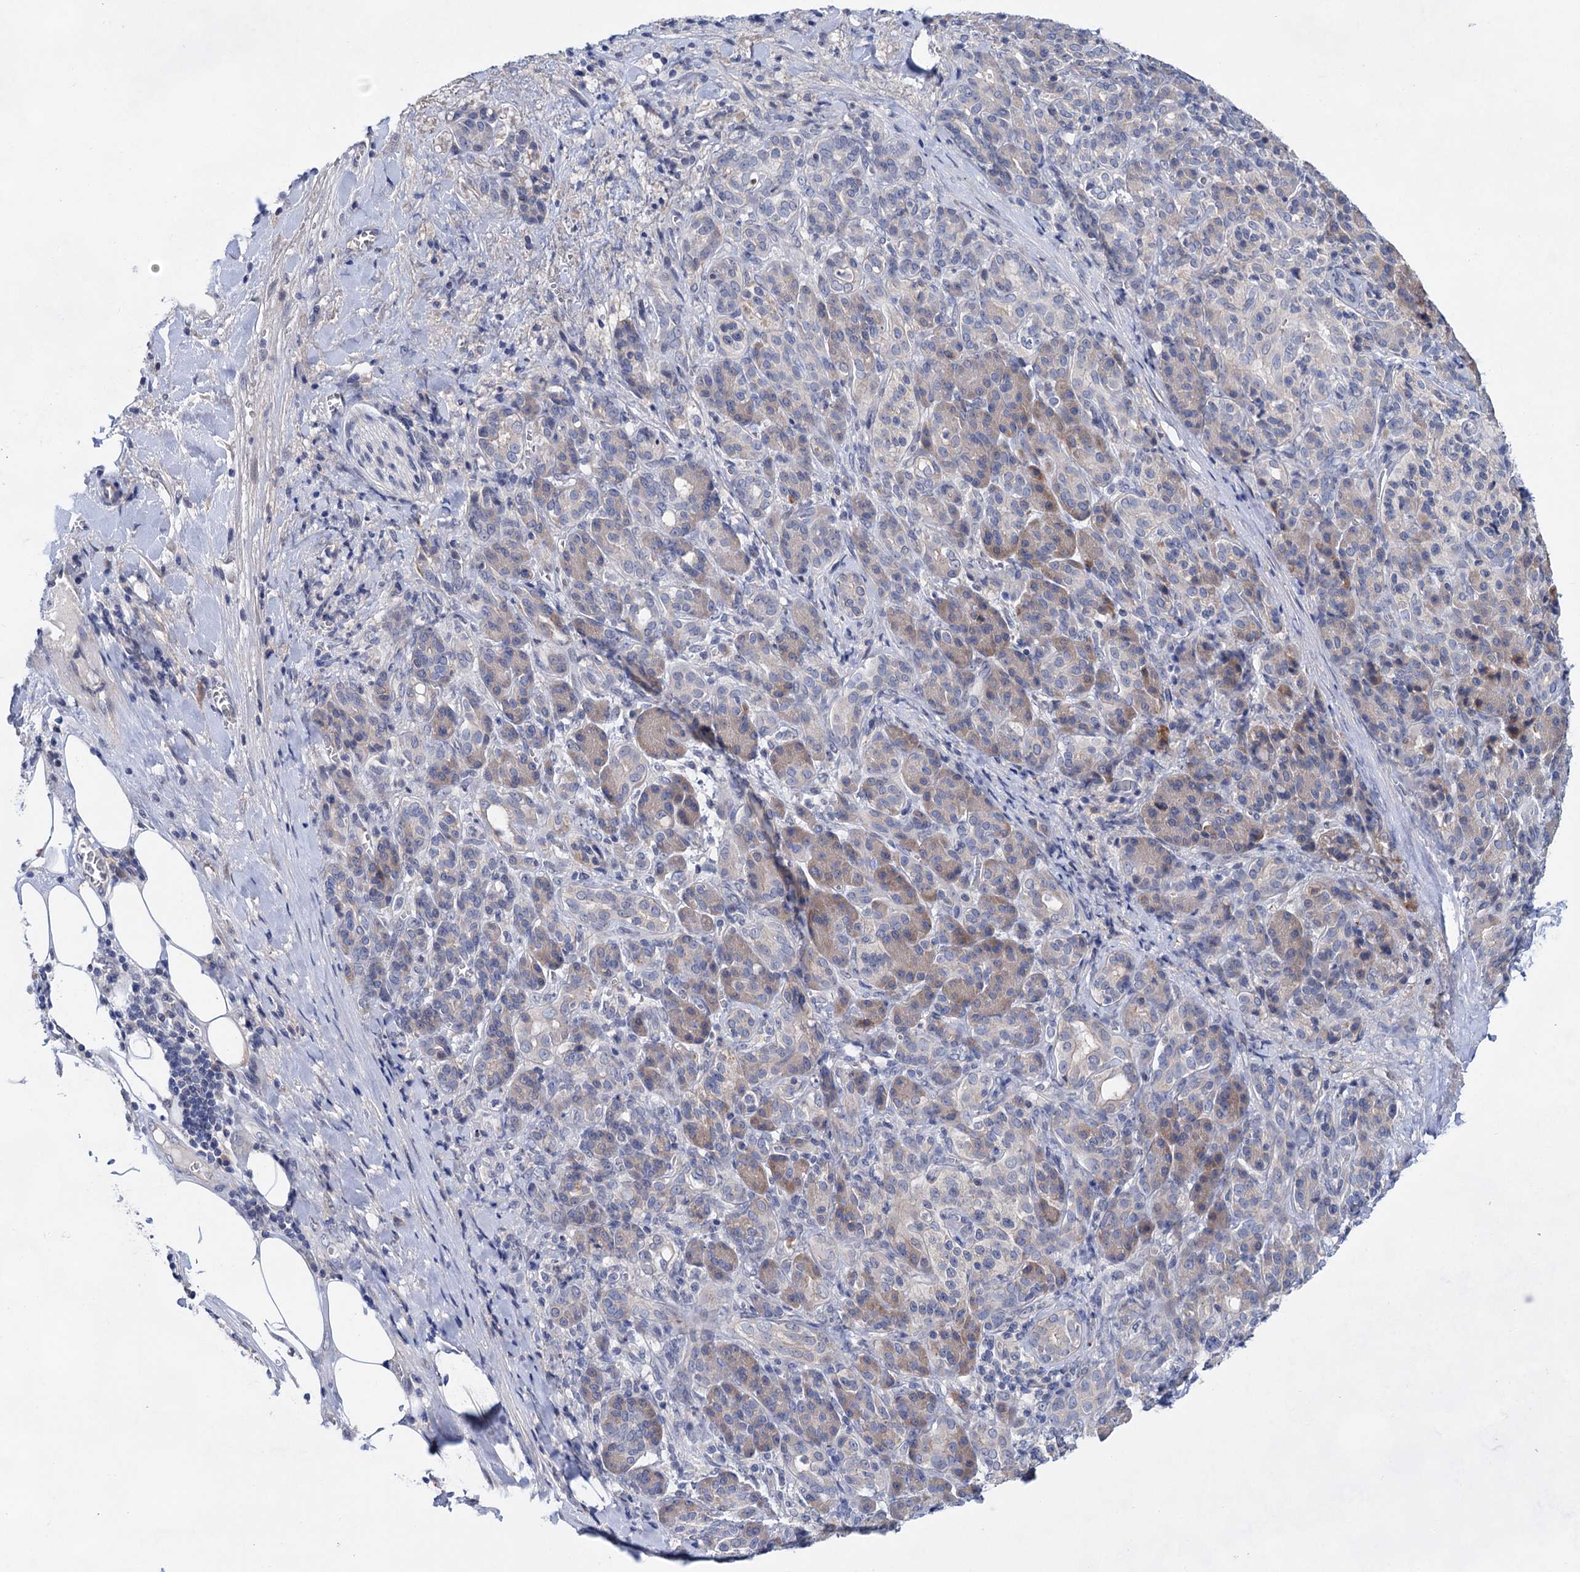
{"staining": {"intensity": "weak", "quantity": "<25%", "location": "cytoplasmic/membranous"}, "tissue": "pancreatic cancer", "cell_type": "Tumor cells", "image_type": "cancer", "snomed": [{"axis": "morphology", "description": "Adenocarcinoma, NOS"}, {"axis": "topography", "description": "Pancreas"}], "caption": "Tumor cells show no significant protein positivity in pancreatic adenocarcinoma.", "gene": "MORN3", "patient": {"sex": "male", "age": 59}}